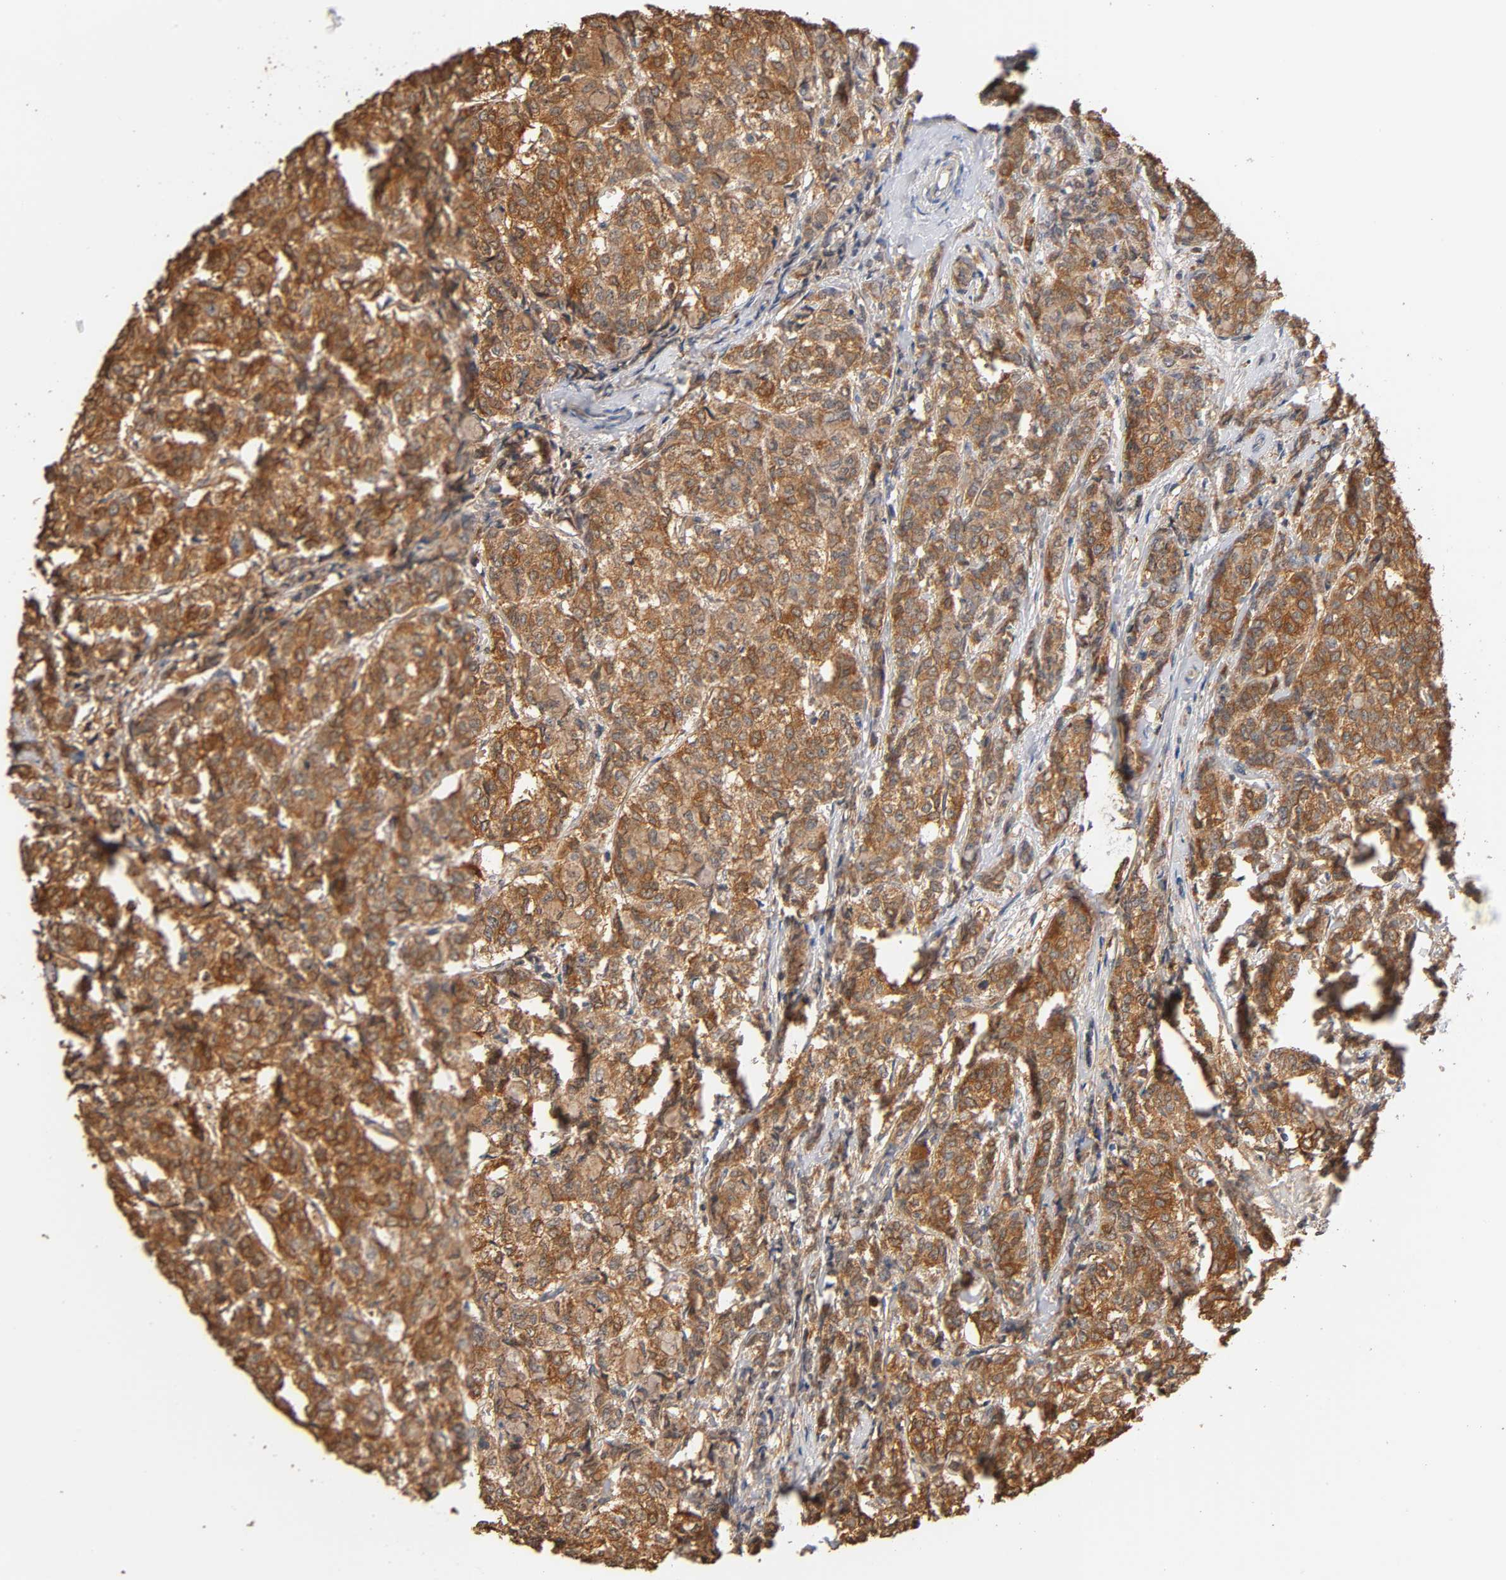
{"staining": {"intensity": "moderate", "quantity": ">75%", "location": "cytoplasmic/membranous"}, "tissue": "breast cancer", "cell_type": "Tumor cells", "image_type": "cancer", "snomed": [{"axis": "morphology", "description": "Lobular carcinoma"}, {"axis": "topography", "description": "Breast"}], "caption": "Protein analysis of breast cancer (lobular carcinoma) tissue demonstrates moderate cytoplasmic/membranous positivity in about >75% of tumor cells.", "gene": "ALDOA", "patient": {"sex": "female", "age": 60}}